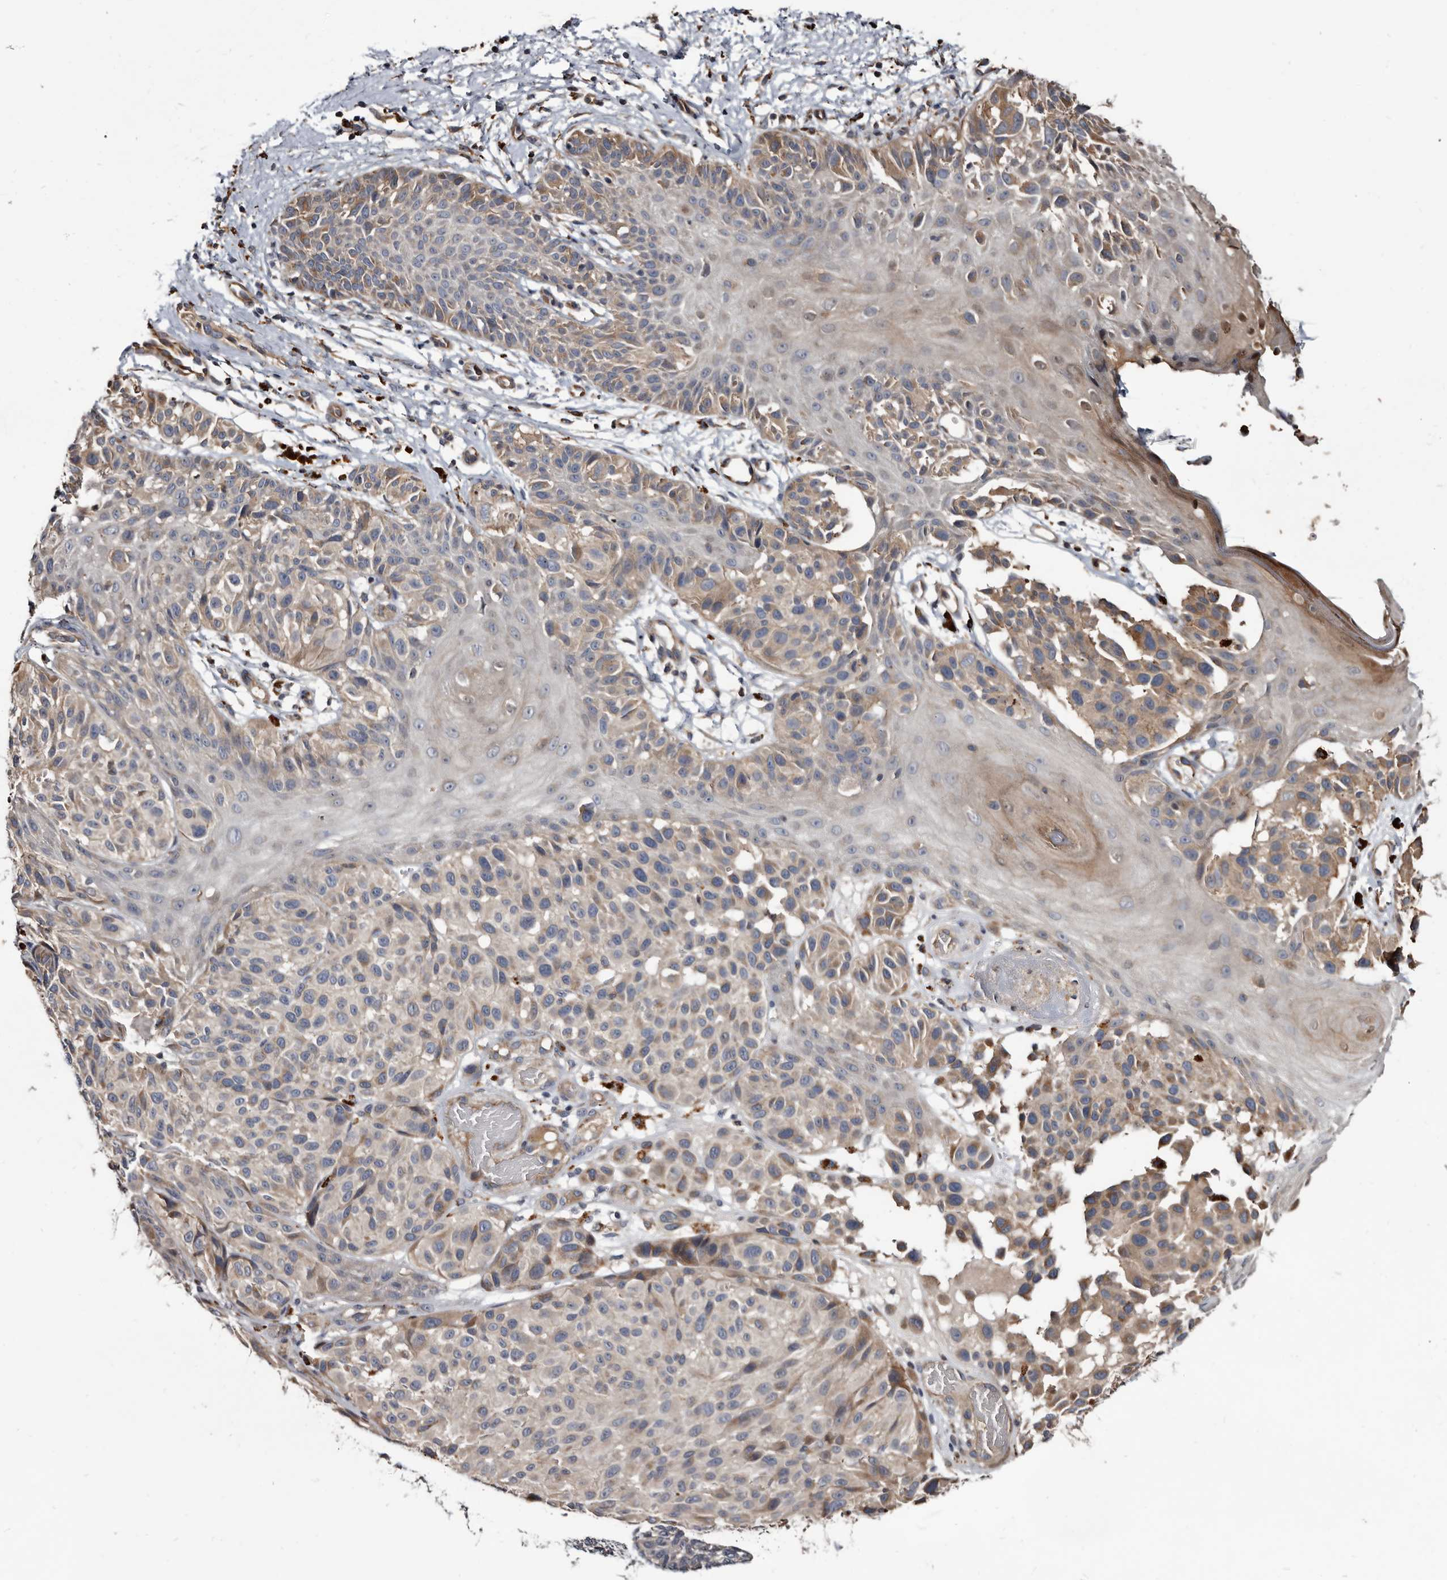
{"staining": {"intensity": "moderate", "quantity": "<25%", "location": "cytoplasmic/membranous"}, "tissue": "melanoma", "cell_type": "Tumor cells", "image_type": "cancer", "snomed": [{"axis": "morphology", "description": "Malignant melanoma, NOS"}, {"axis": "topography", "description": "Skin"}], "caption": "Brown immunohistochemical staining in human melanoma shows moderate cytoplasmic/membranous staining in about <25% of tumor cells. (IHC, brightfield microscopy, high magnification).", "gene": "CTSA", "patient": {"sex": "male", "age": 83}}